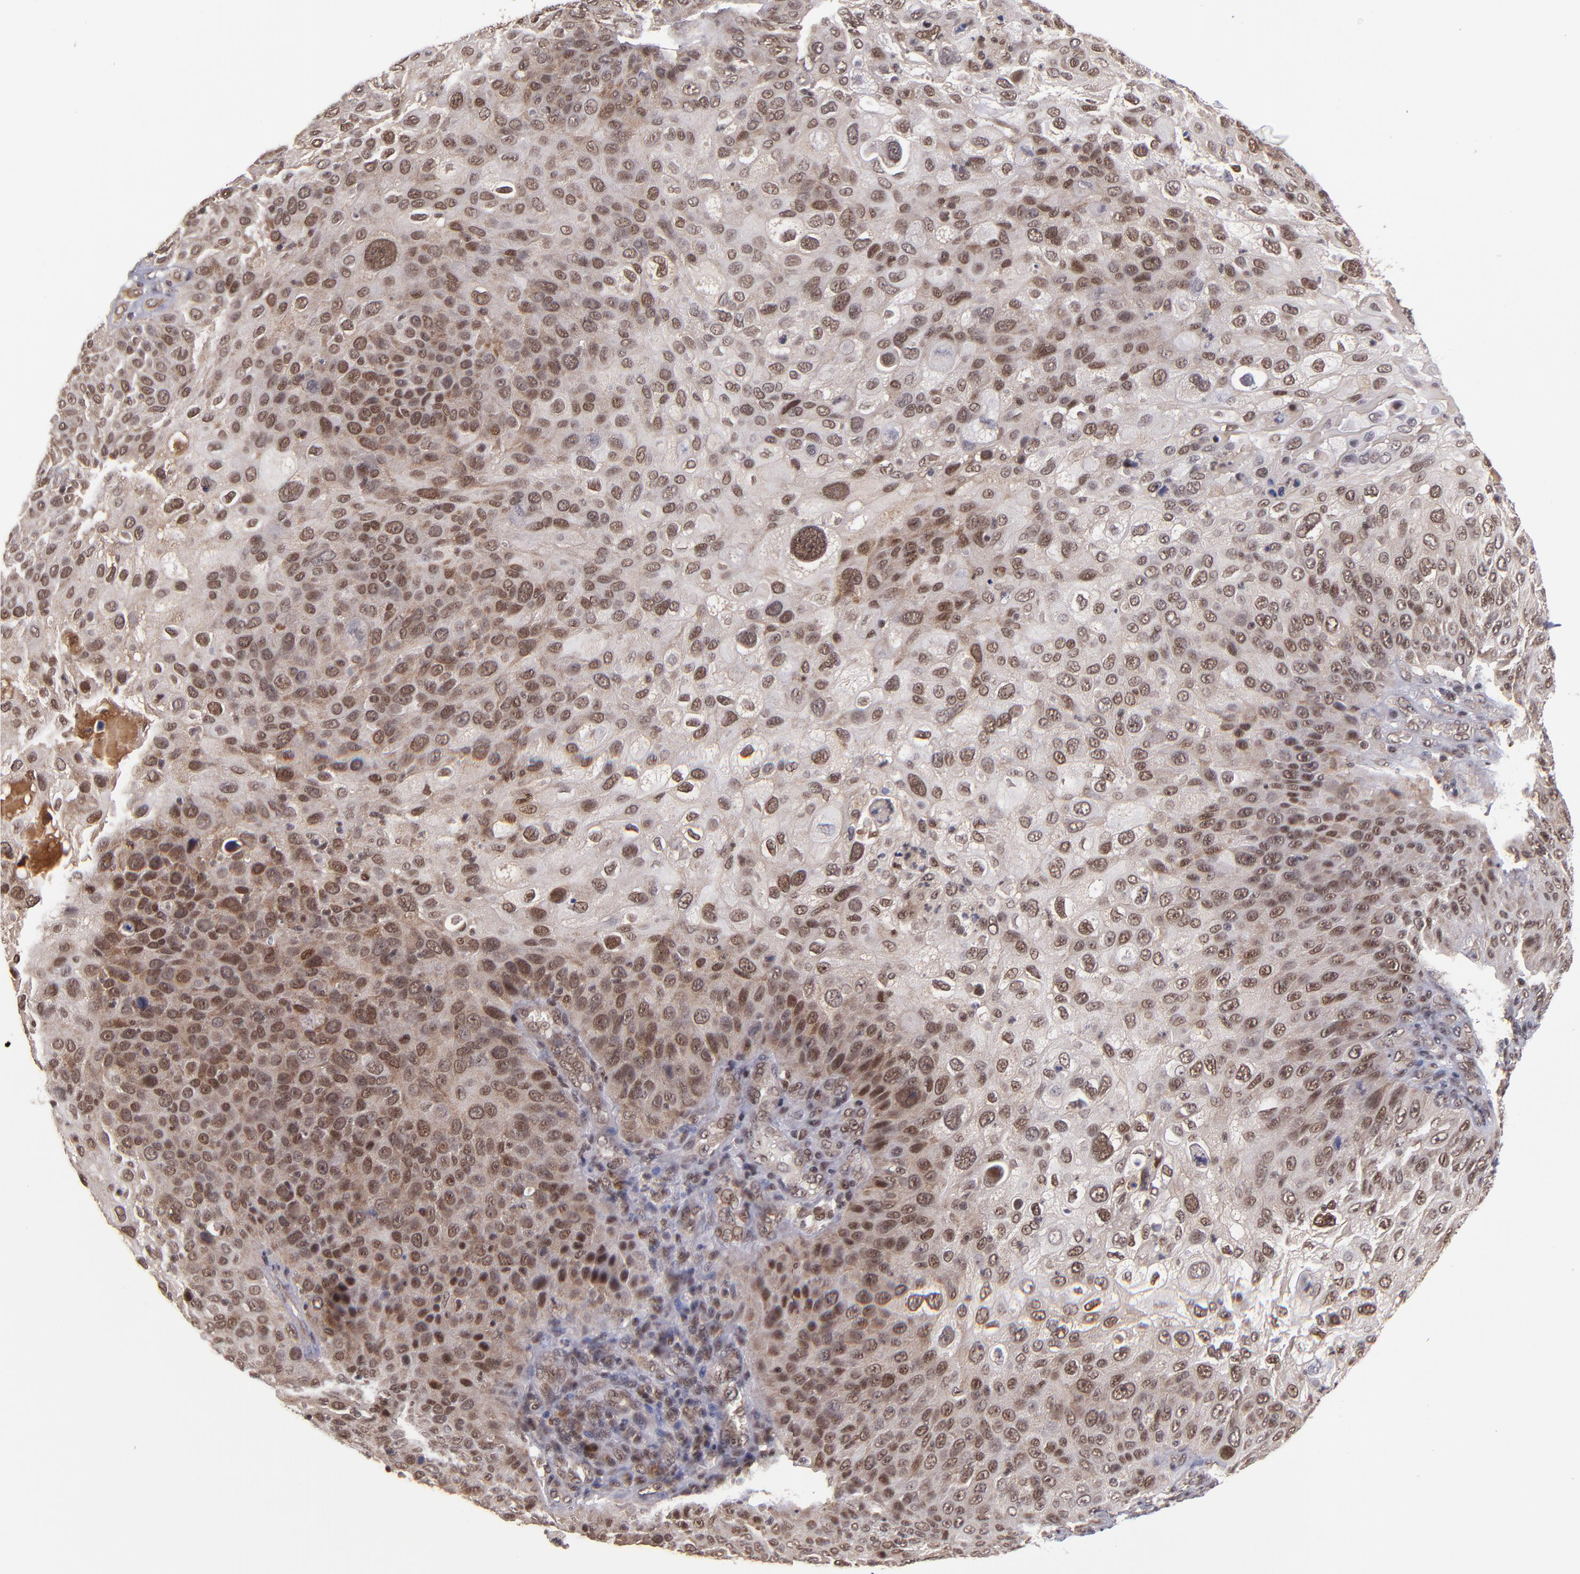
{"staining": {"intensity": "moderate", "quantity": ">75%", "location": "cytoplasmic/membranous,nuclear"}, "tissue": "skin cancer", "cell_type": "Tumor cells", "image_type": "cancer", "snomed": [{"axis": "morphology", "description": "Squamous cell carcinoma, NOS"}, {"axis": "topography", "description": "Skin"}], "caption": "Immunohistochemical staining of skin cancer (squamous cell carcinoma) reveals moderate cytoplasmic/membranous and nuclear protein expression in about >75% of tumor cells.", "gene": "EP300", "patient": {"sex": "male", "age": 87}}